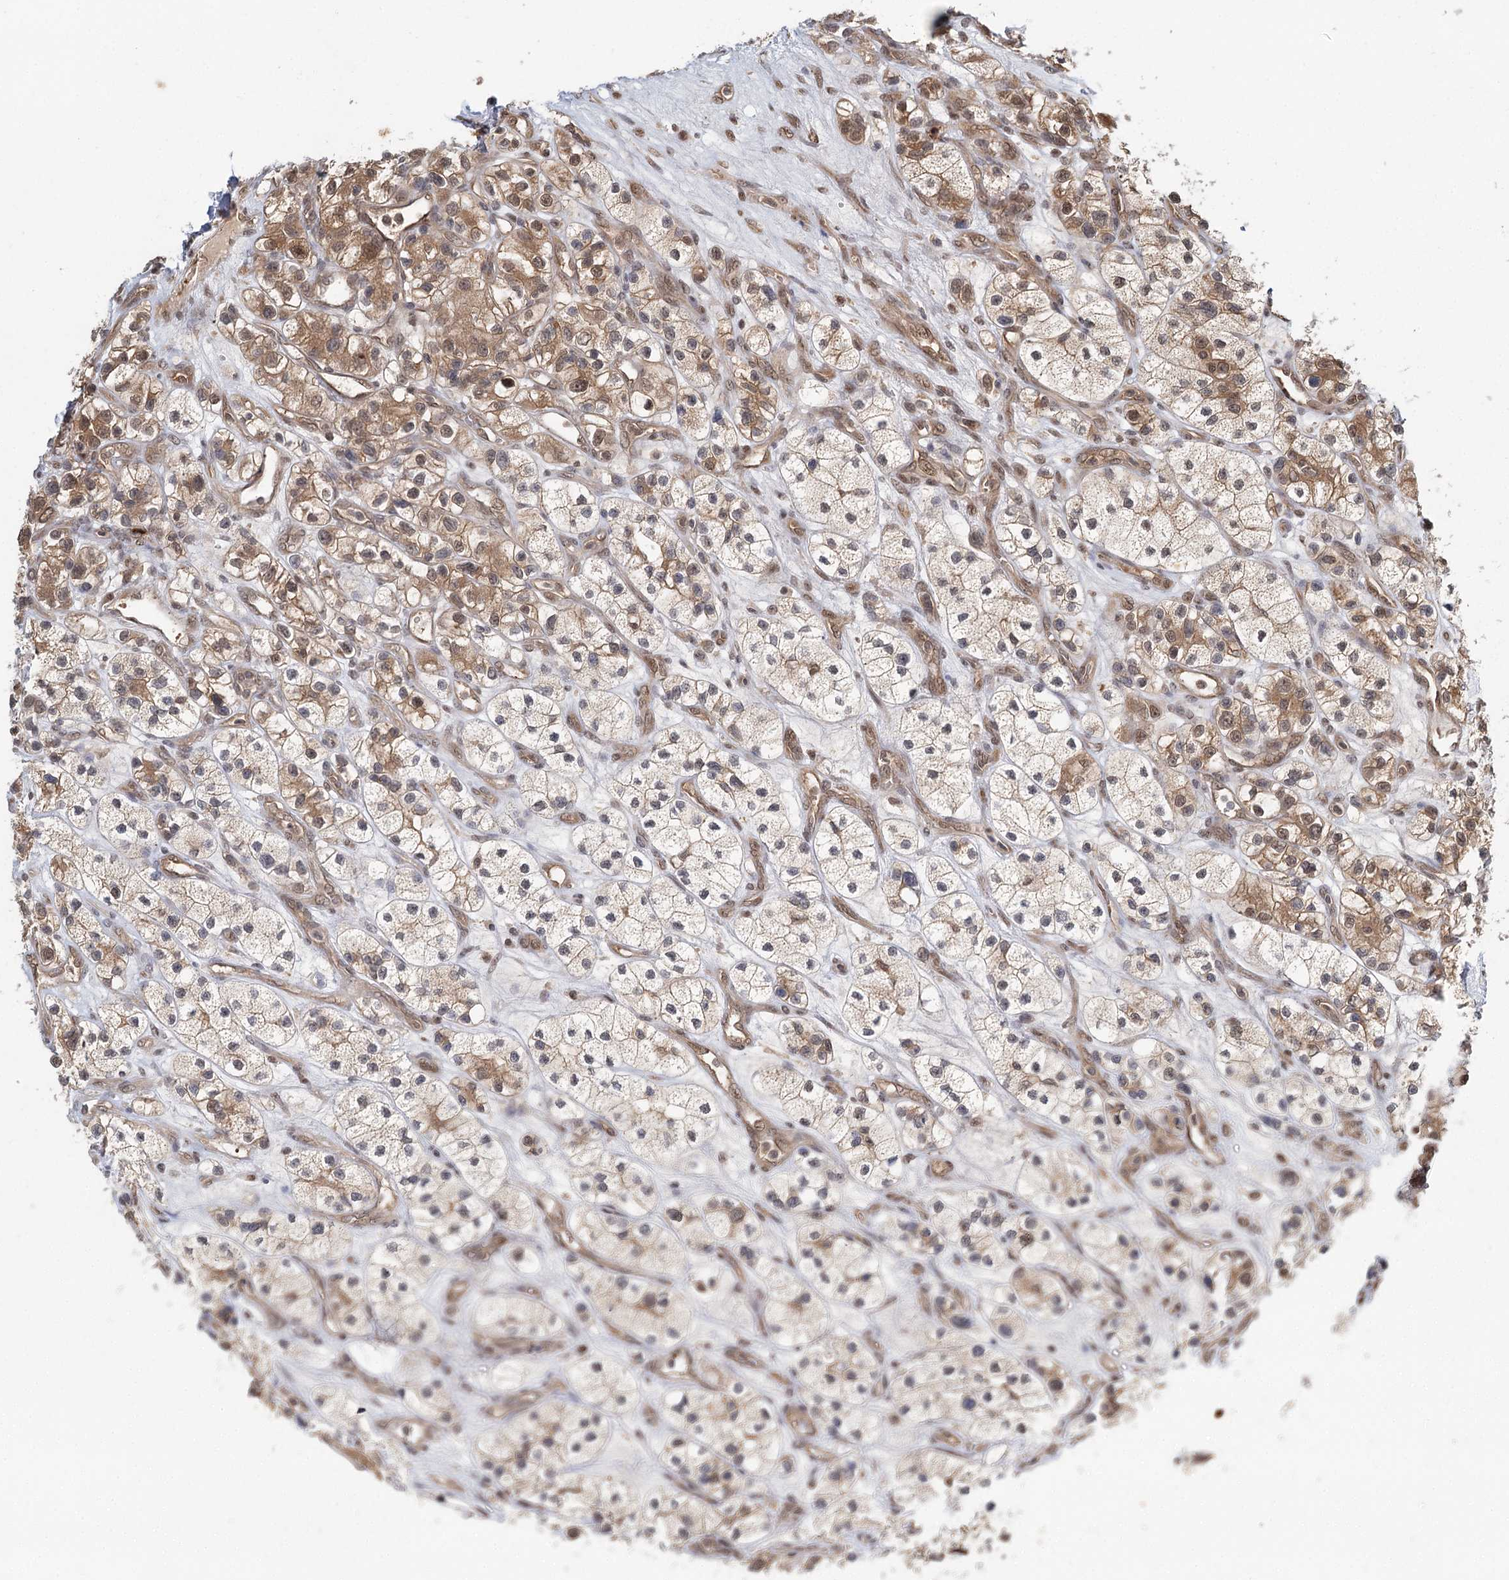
{"staining": {"intensity": "moderate", "quantity": "25%-75%", "location": "cytoplasmic/membranous,nuclear"}, "tissue": "renal cancer", "cell_type": "Tumor cells", "image_type": "cancer", "snomed": [{"axis": "morphology", "description": "Adenocarcinoma, NOS"}, {"axis": "topography", "description": "Kidney"}], "caption": "Immunohistochemical staining of human renal cancer exhibits medium levels of moderate cytoplasmic/membranous and nuclear positivity in about 25%-75% of tumor cells.", "gene": "N6AMT1", "patient": {"sex": "female", "age": 57}}